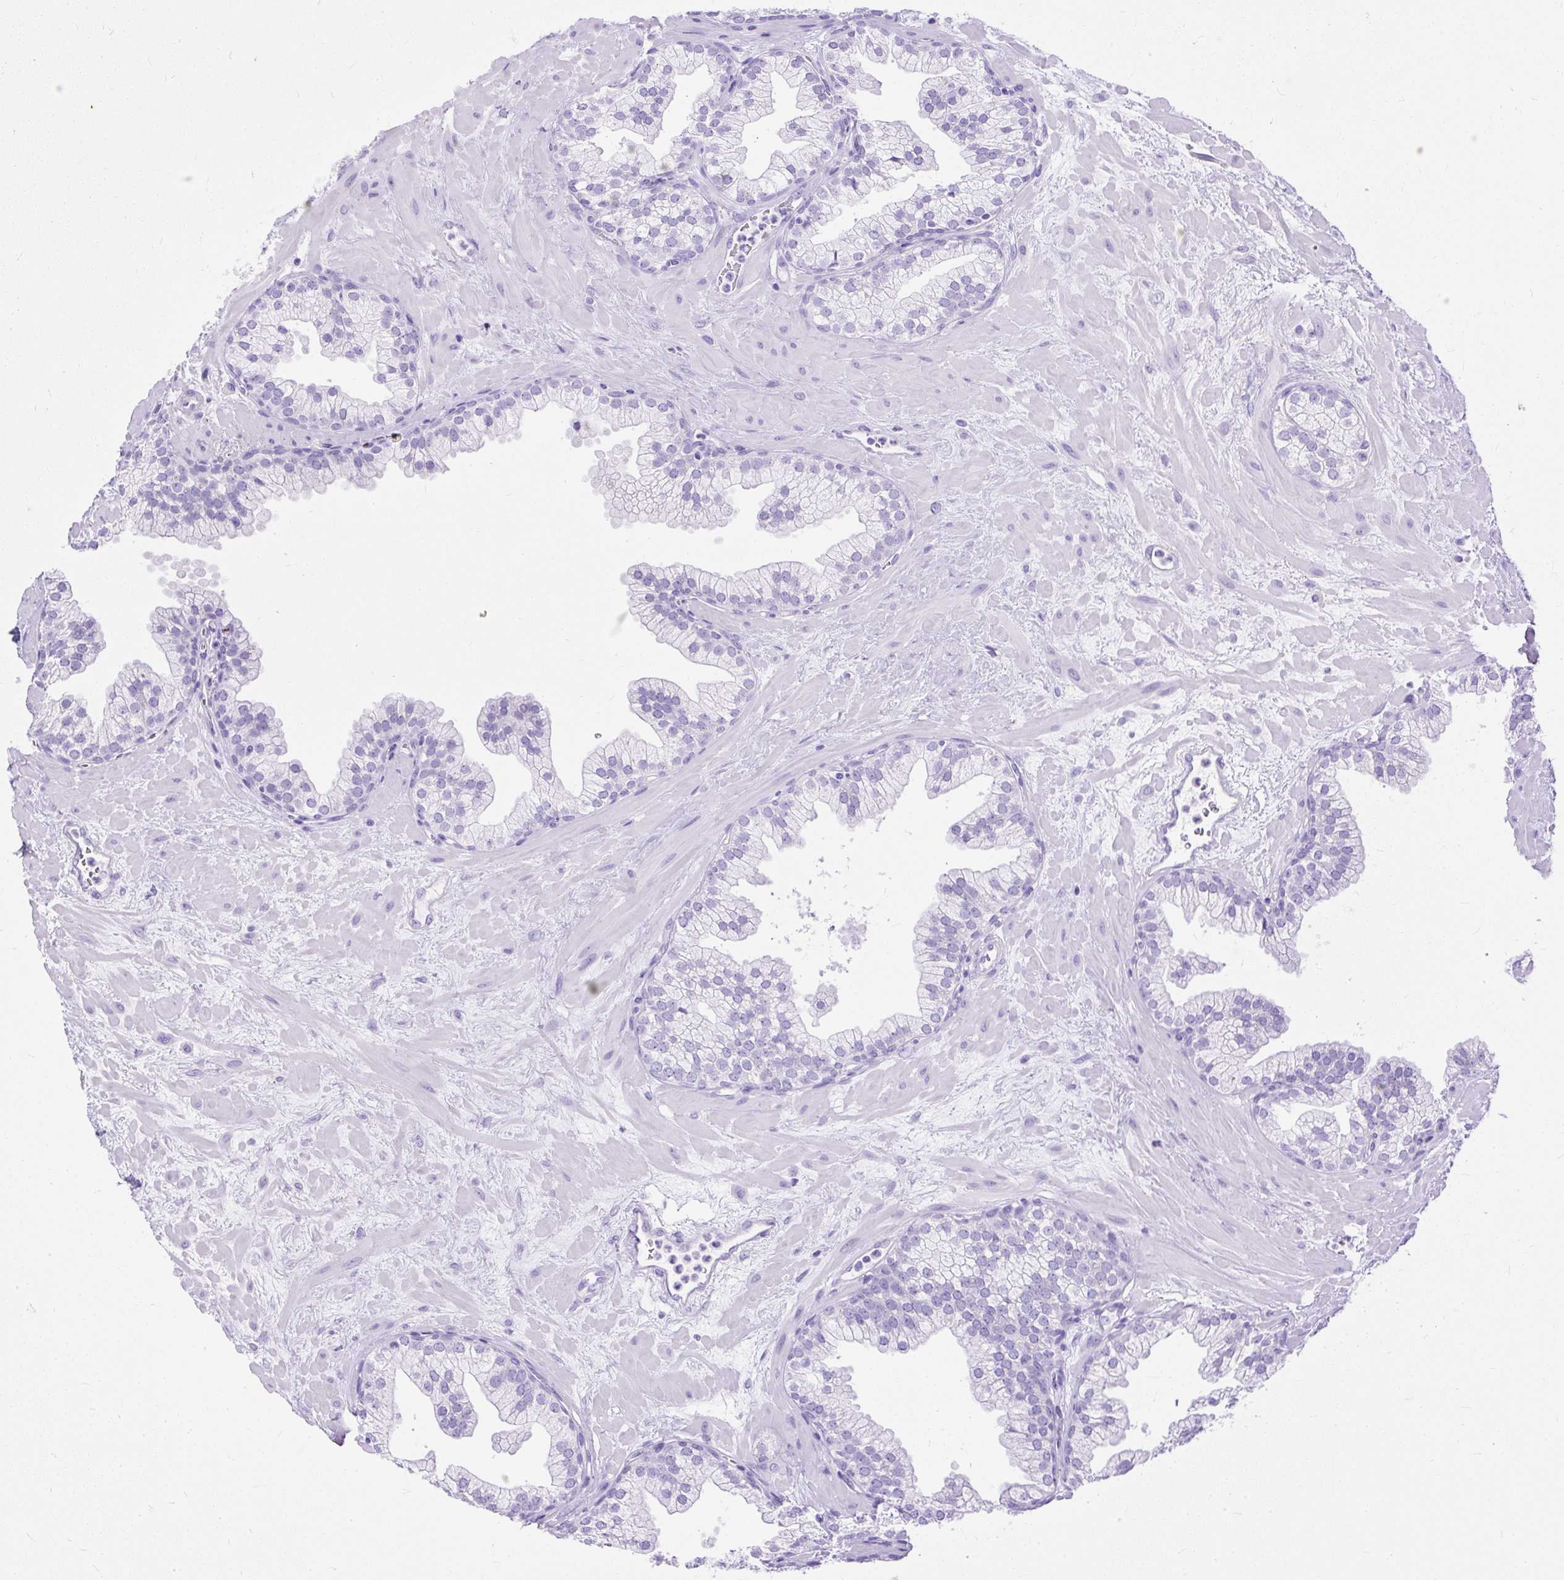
{"staining": {"intensity": "negative", "quantity": "none", "location": "none"}, "tissue": "prostate", "cell_type": "Glandular cells", "image_type": "normal", "snomed": [{"axis": "morphology", "description": "Normal tissue, NOS"}, {"axis": "topography", "description": "Prostate"}, {"axis": "topography", "description": "Peripheral nerve tissue"}], "caption": "Immunohistochemistry (IHC) micrograph of benign prostate: prostate stained with DAB (3,3'-diaminobenzidine) reveals no significant protein staining in glandular cells.", "gene": "HEY1", "patient": {"sex": "male", "age": 61}}